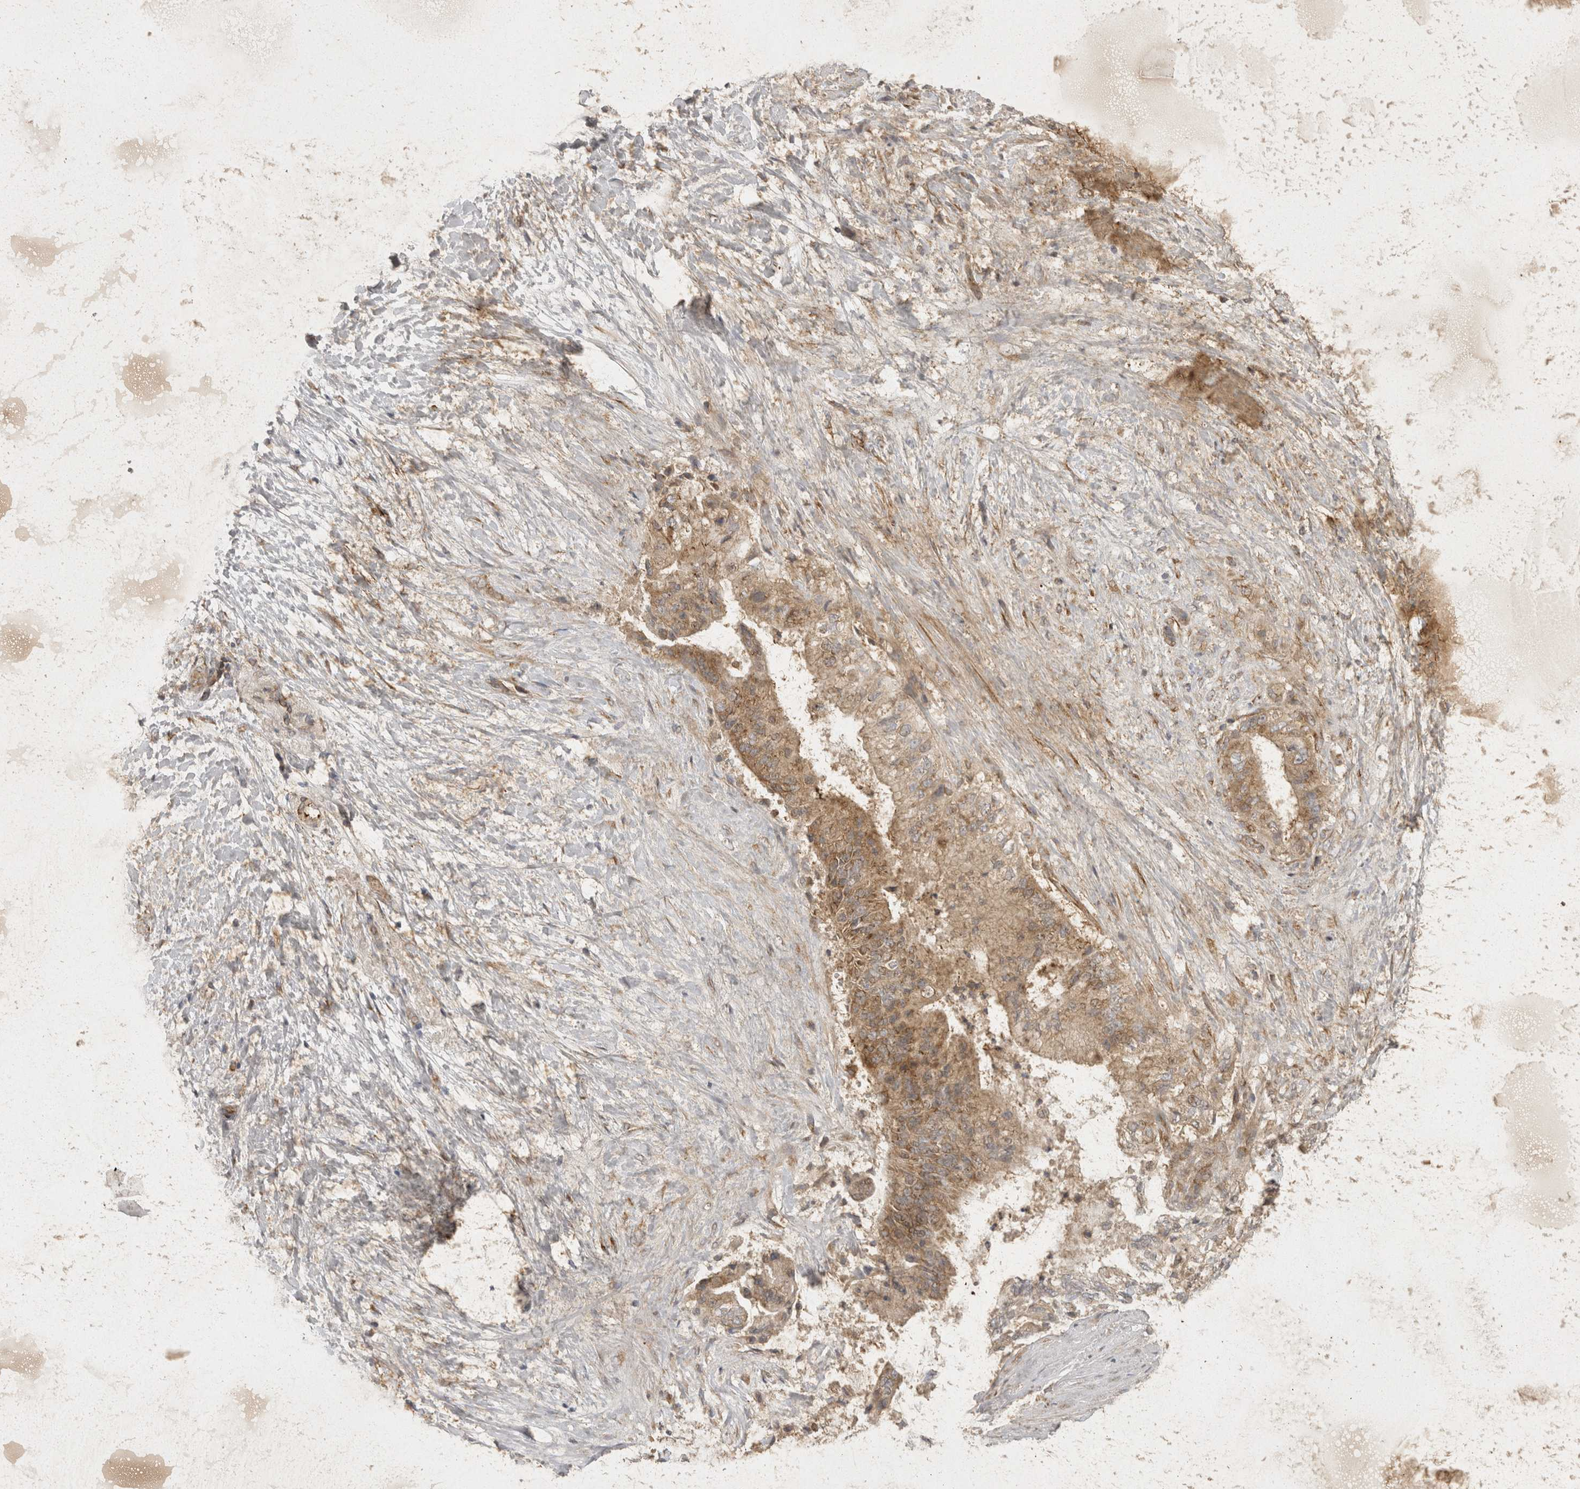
{"staining": {"intensity": "moderate", "quantity": ">75%", "location": "cytoplasmic/membranous"}, "tissue": "pancreatic cancer", "cell_type": "Tumor cells", "image_type": "cancer", "snomed": [{"axis": "morphology", "description": "Adenocarcinoma, NOS"}, {"axis": "topography", "description": "Pancreas"}], "caption": "An immunohistochemistry (IHC) image of tumor tissue is shown. Protein staining in brown labels moderate cytoplasmic/membranous positivity in adenocarcinoma (pancreatic) within tumor cells.", "gene": "EIF4G3", "patient": {"sex": "male", "age": 59}}